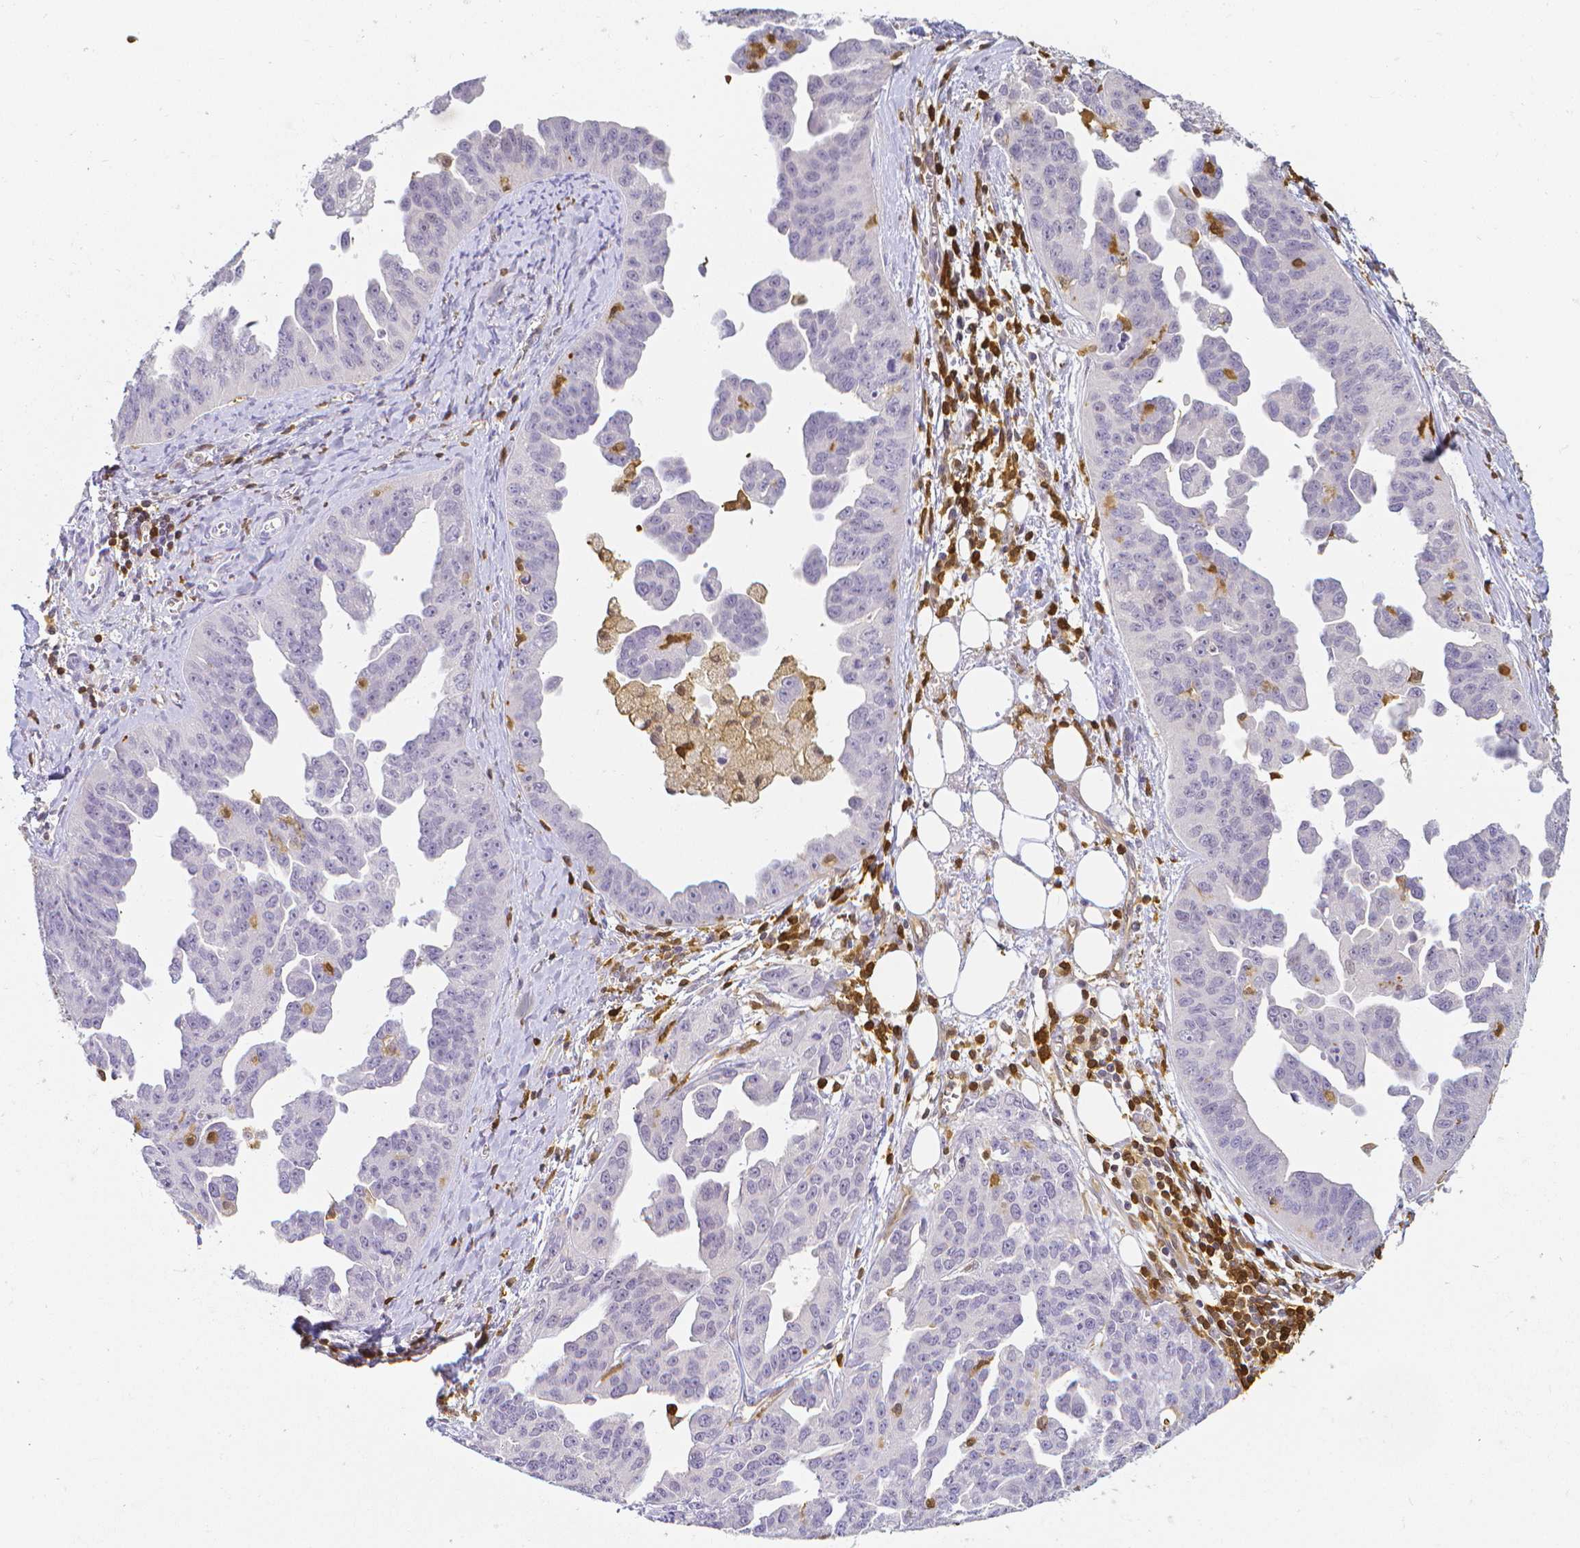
{"staining": {"intensity": "negative", "quantity": "none", "location": "none"}, "tissue": "ovarian cancer", "cell_type": "Tumor cells", "image_type": "cancer", "snomed": [{"axis": "morphology", "description": "Cystadenocarcinoma, serous, NOS"}, {"axis": "topography", "description": "Ovary"}], "caption": "This image is of ovarian serous cystadenocarcinoma stained with IHC to label a protein in brown with the nuclei are counter-stained blue. There is no expression in tumor cells.", "gene": "COTL1", "patient": {"sex": "female", "age": 75}}